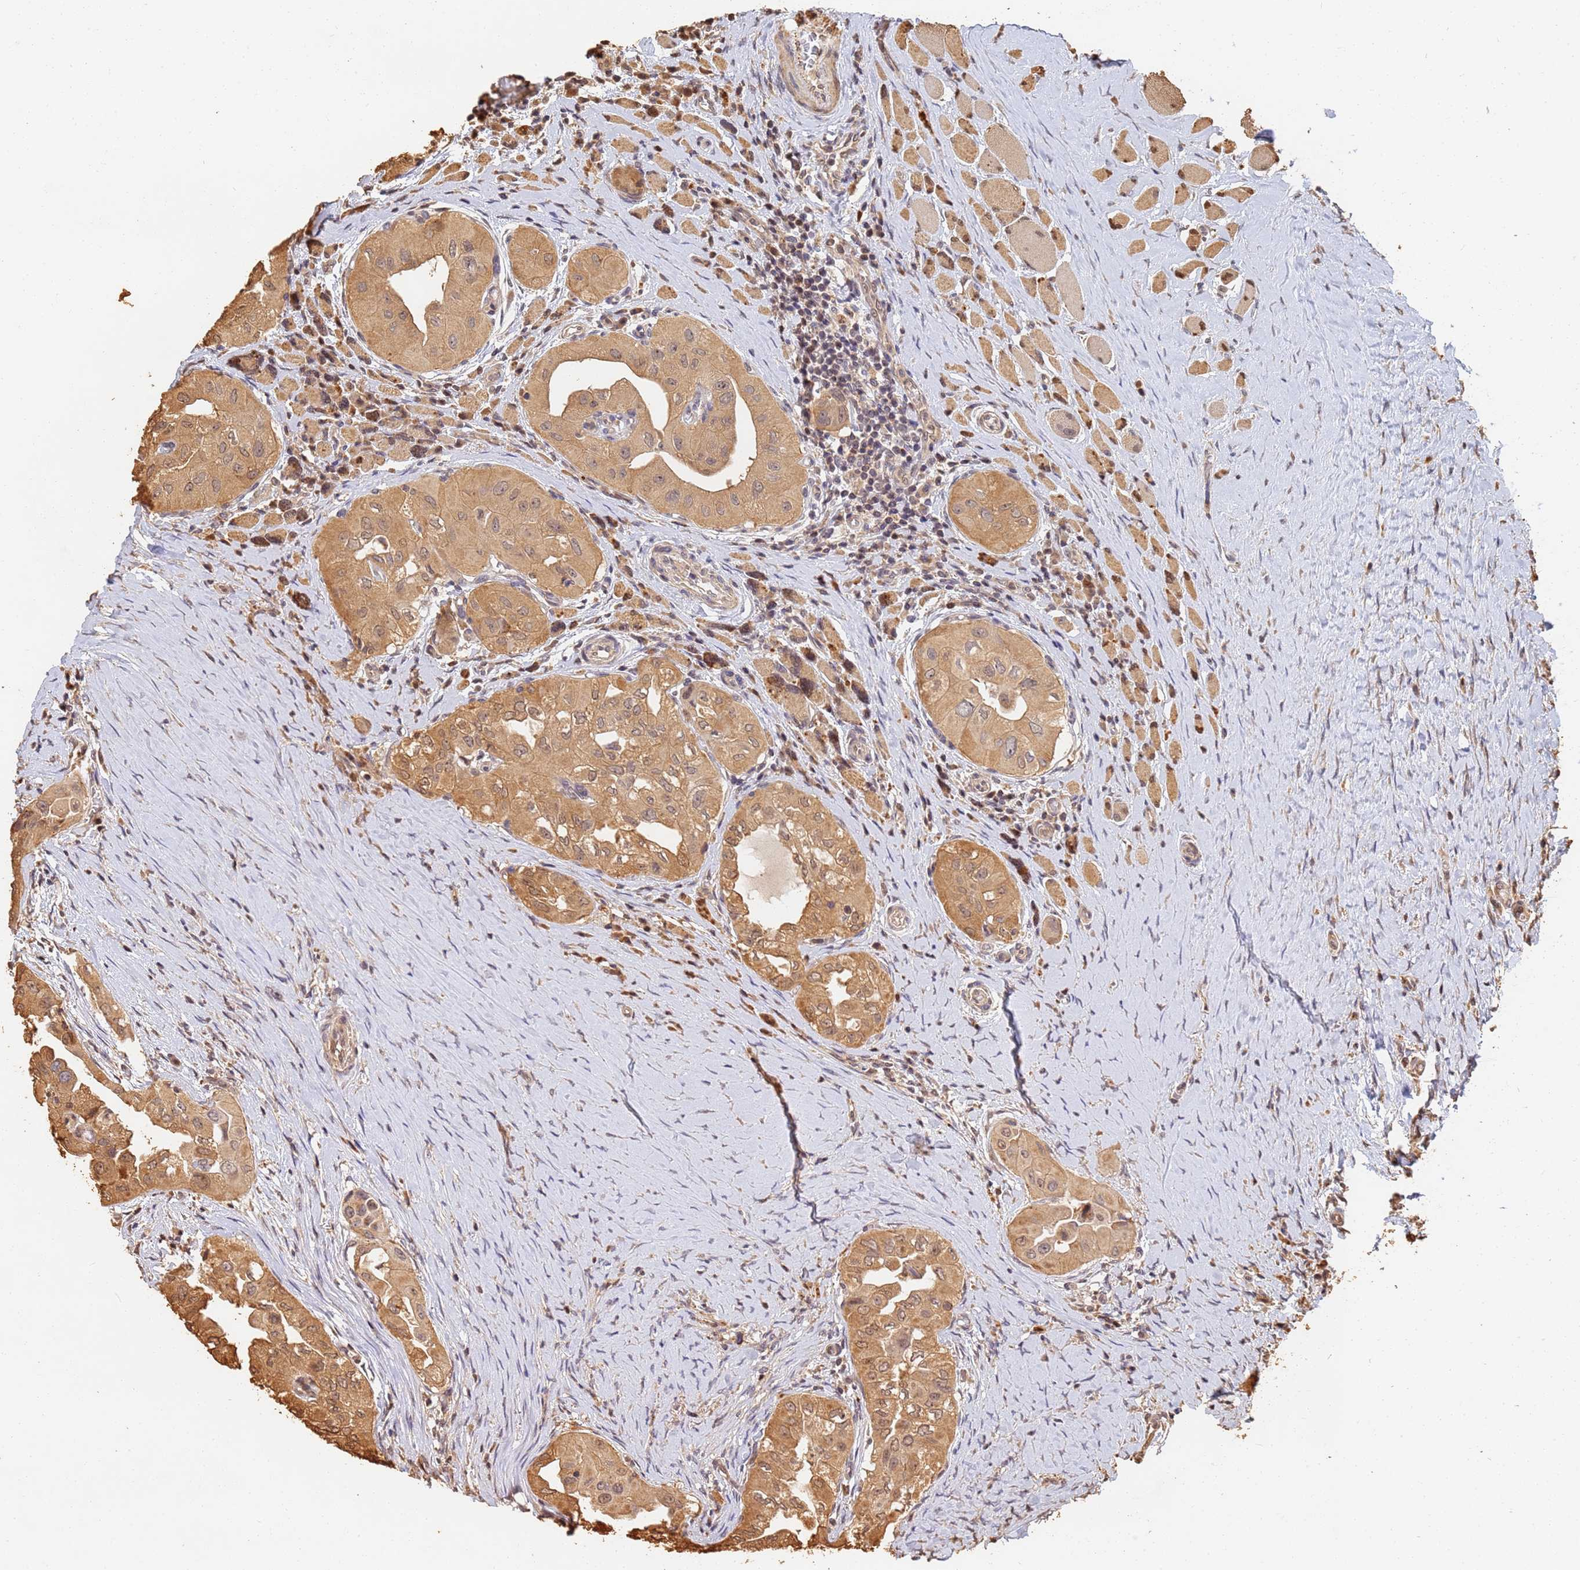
{"staining": {"intensity": "moderate", "quantity": ">75%", "location": "cytoplasmic/membranous,nuclear"}, "tissue": "thyroid cancer", "cell_type": "Tumor cells", "image_type": "cancer", "snomed": [{"axis": "morphology", "description": "Papillary adenocarcinoma, NOS"}, {"axis": "topography", "description": "Thyroid gland"}], "caption": "Protein expression analysis of human thyroid papillary adenocarcinoma reveals moderate cytoplasmic/membranous and nuclear staining in about >75% of tumor cells.", "gene": "JAK2", "patient": {"sex": "female", "age": 59}}